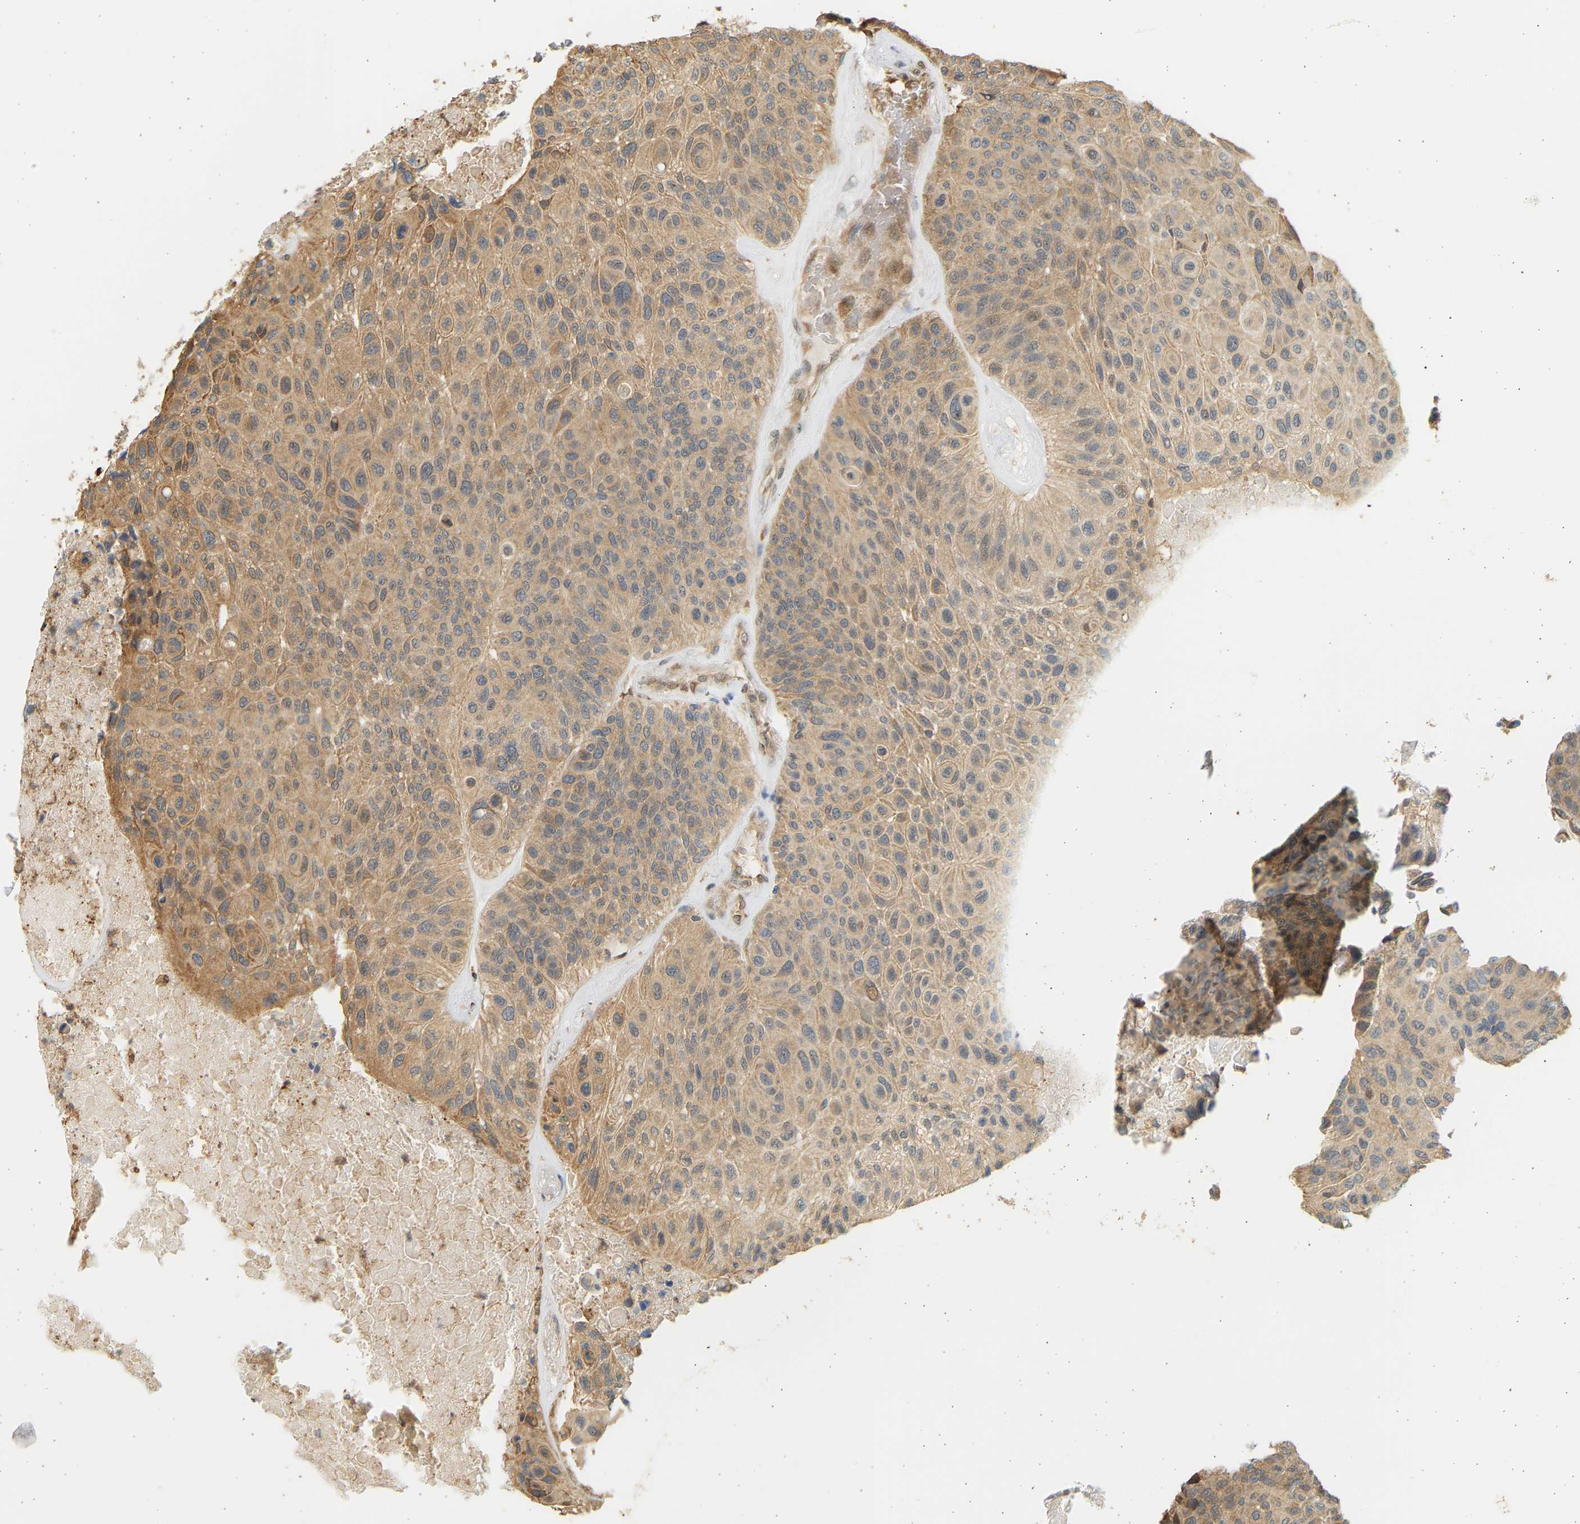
{"staining": {"intensity": "weak", "quantity": ">75%", "location": "cytoplasmic/membranous"}, "tissue": "urothelial cancer", "cell_type": "Tumor cells", "image_type": "cancer", "snomed": [{"axis": "morphology", "description": "Urothelial carcinoma, High grade"}, {"axis": "topography", "description": "Urinary bladder"}], "caption": "Immunohistochemical staining of urothelial carcinoma (high-grade) reveals weak cytoplasmic/membranous protein positivity in approximately >75% of tumor cells.", "gene": "B4GALT6", "patient": {"sex": "male", "age": 66}}